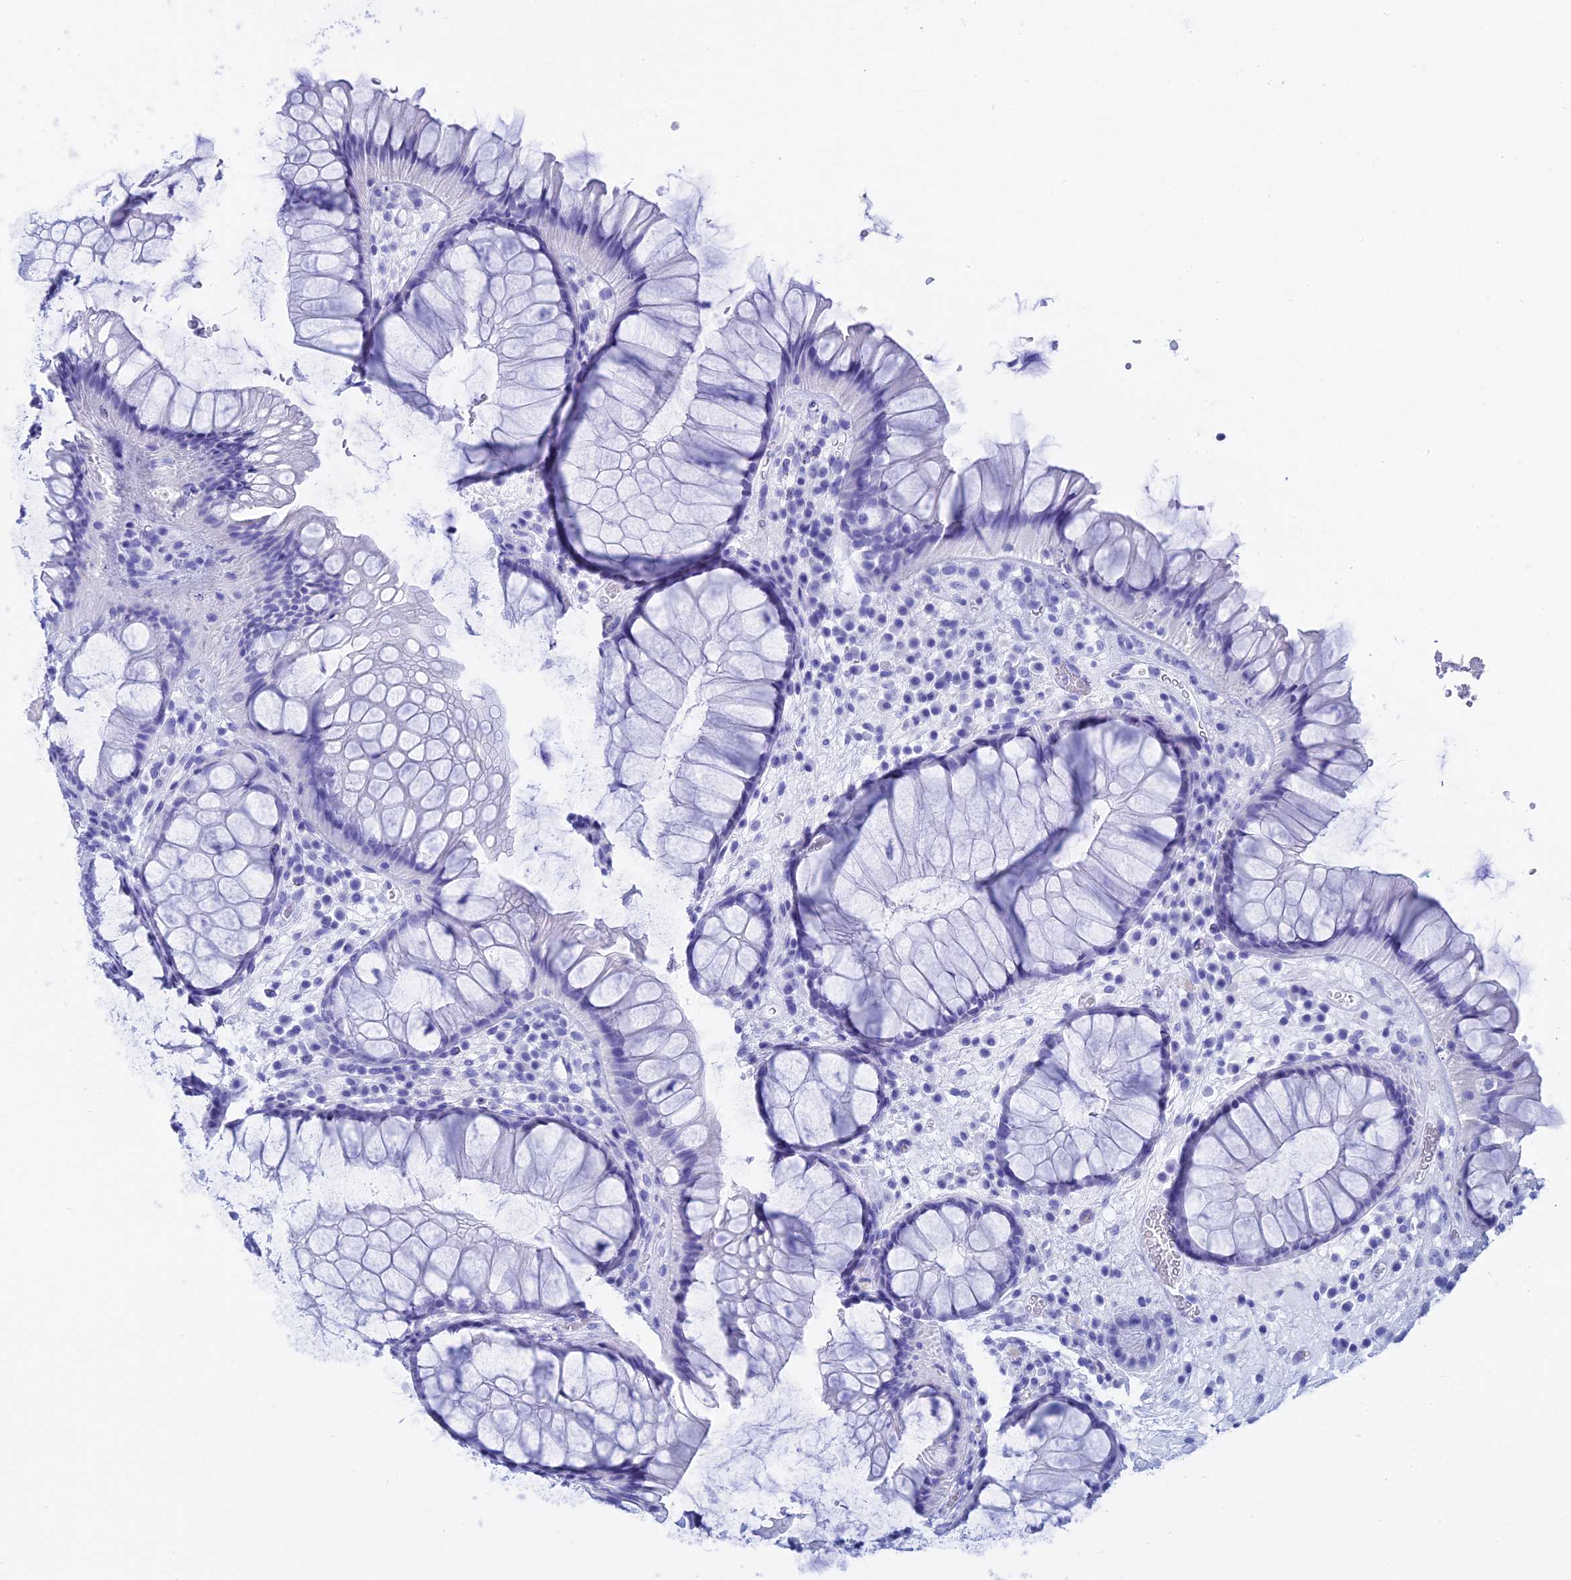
{"staining": {"intensity": "negative", "quantity": "none", "location": "none"}, "tissue": "rectum", "cell_type": "Glandular cells", "image_type": "normal", "snomed": [{"axis": "morphology", "description": "Normal tissue, NOS"}, {"axis": "topography", "description": "Rectum"}], "caption": "The image shows no significant staining in glandular cells of rectum. (Stains: DAB immunohistochemistry with hematoxylin counter stain, Microscopy: brightfield microscopy at high magnification).", "gene": "TEX101", "patient": {"sex": "male", "age": 51}}